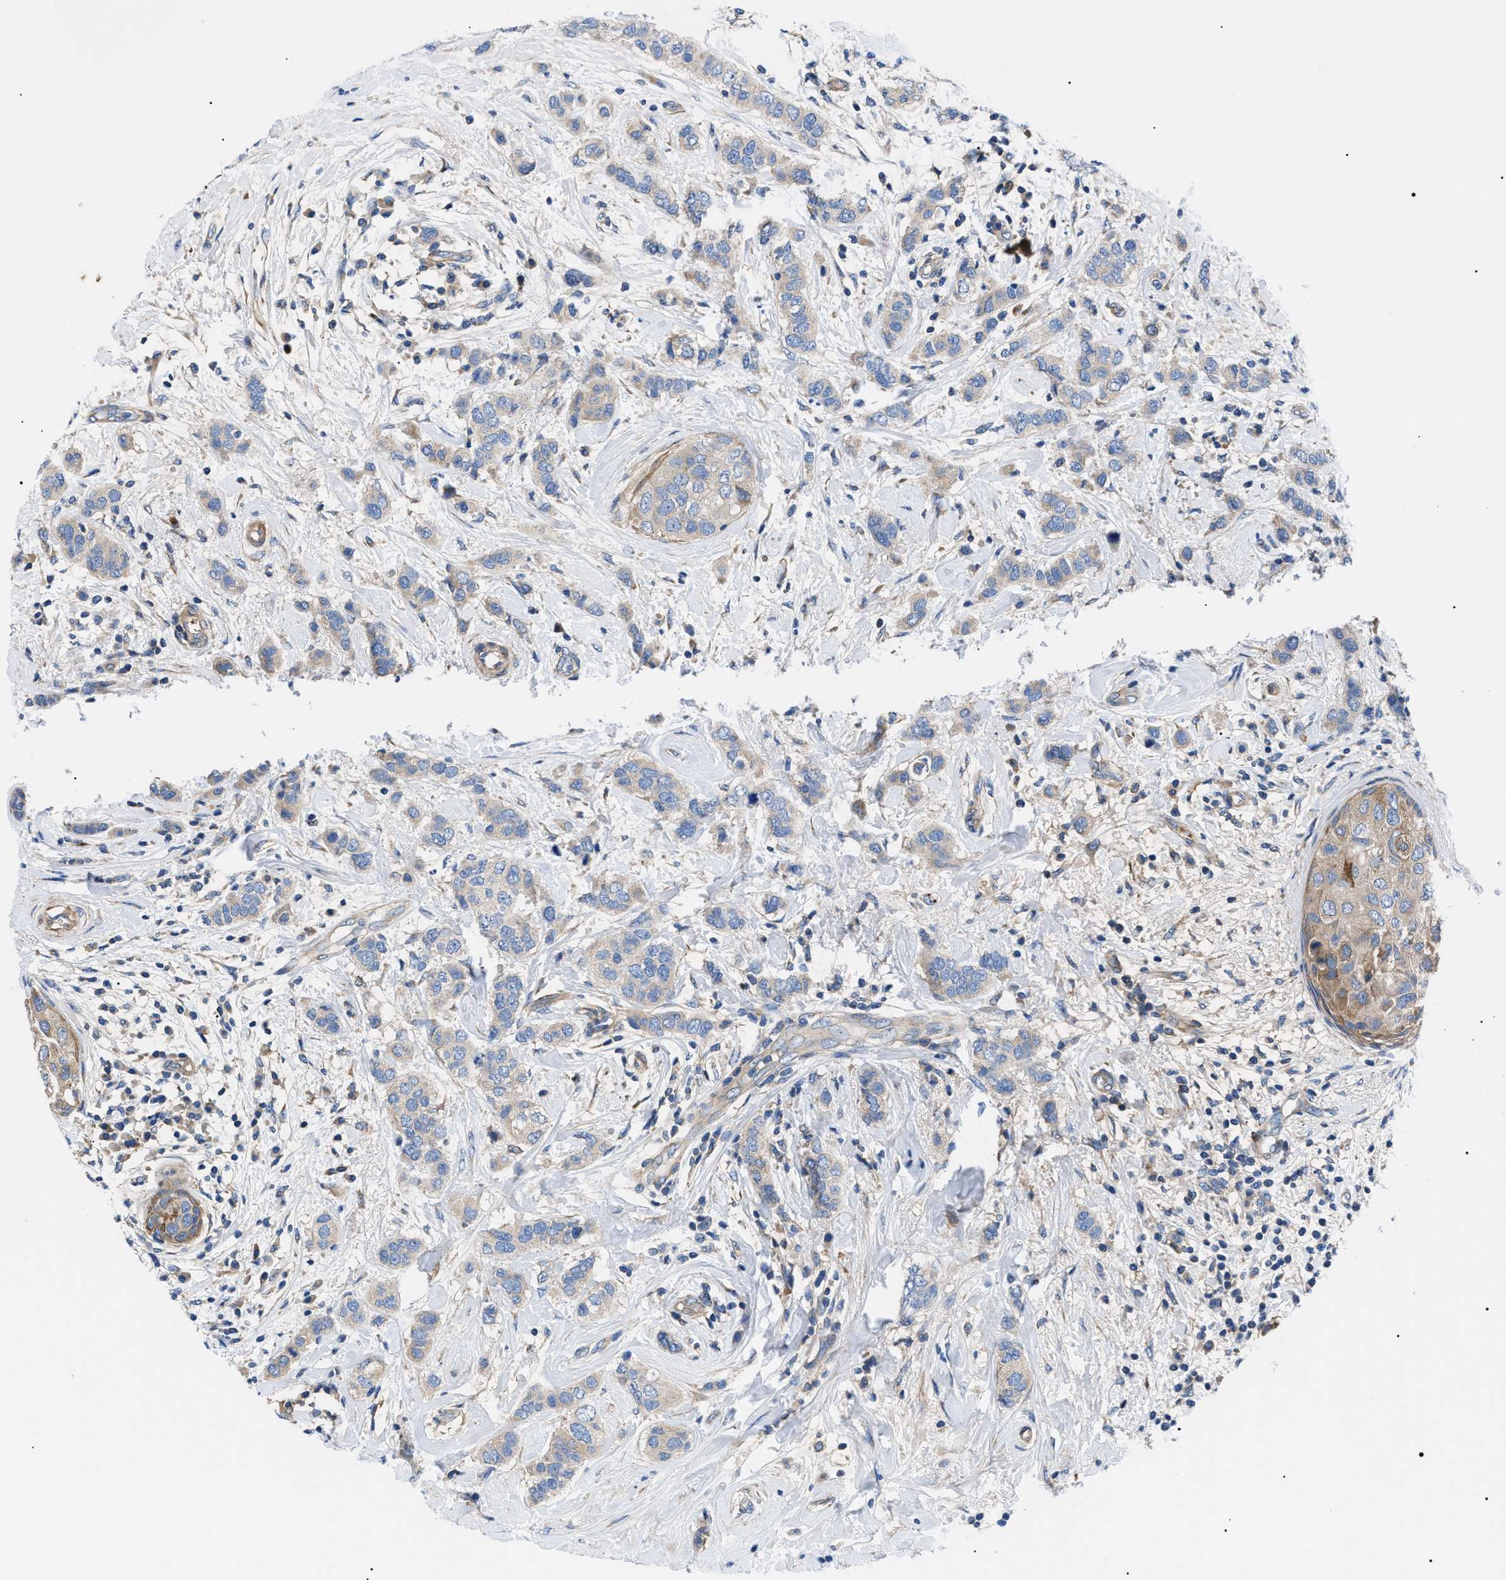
{"staining": {"intensity": "weak", "quantity": "<25%", "location": "cytoplasmic/membranous"}, "tissue": "breast cancer", "cell_type": "Tumor cells", "image_type": "cancer", "snomed": [{"axis": "morphology", "description": "Duct carcinoma"}, {"axis": "topography", "description": "Breast"}], "caption": "Human breast invasive ductal carcinoma stained for a protein using IHC shows no positivity in tumor cells.", "gene": "HSPB8", "patient": {"sex": "female", "age": 50}}